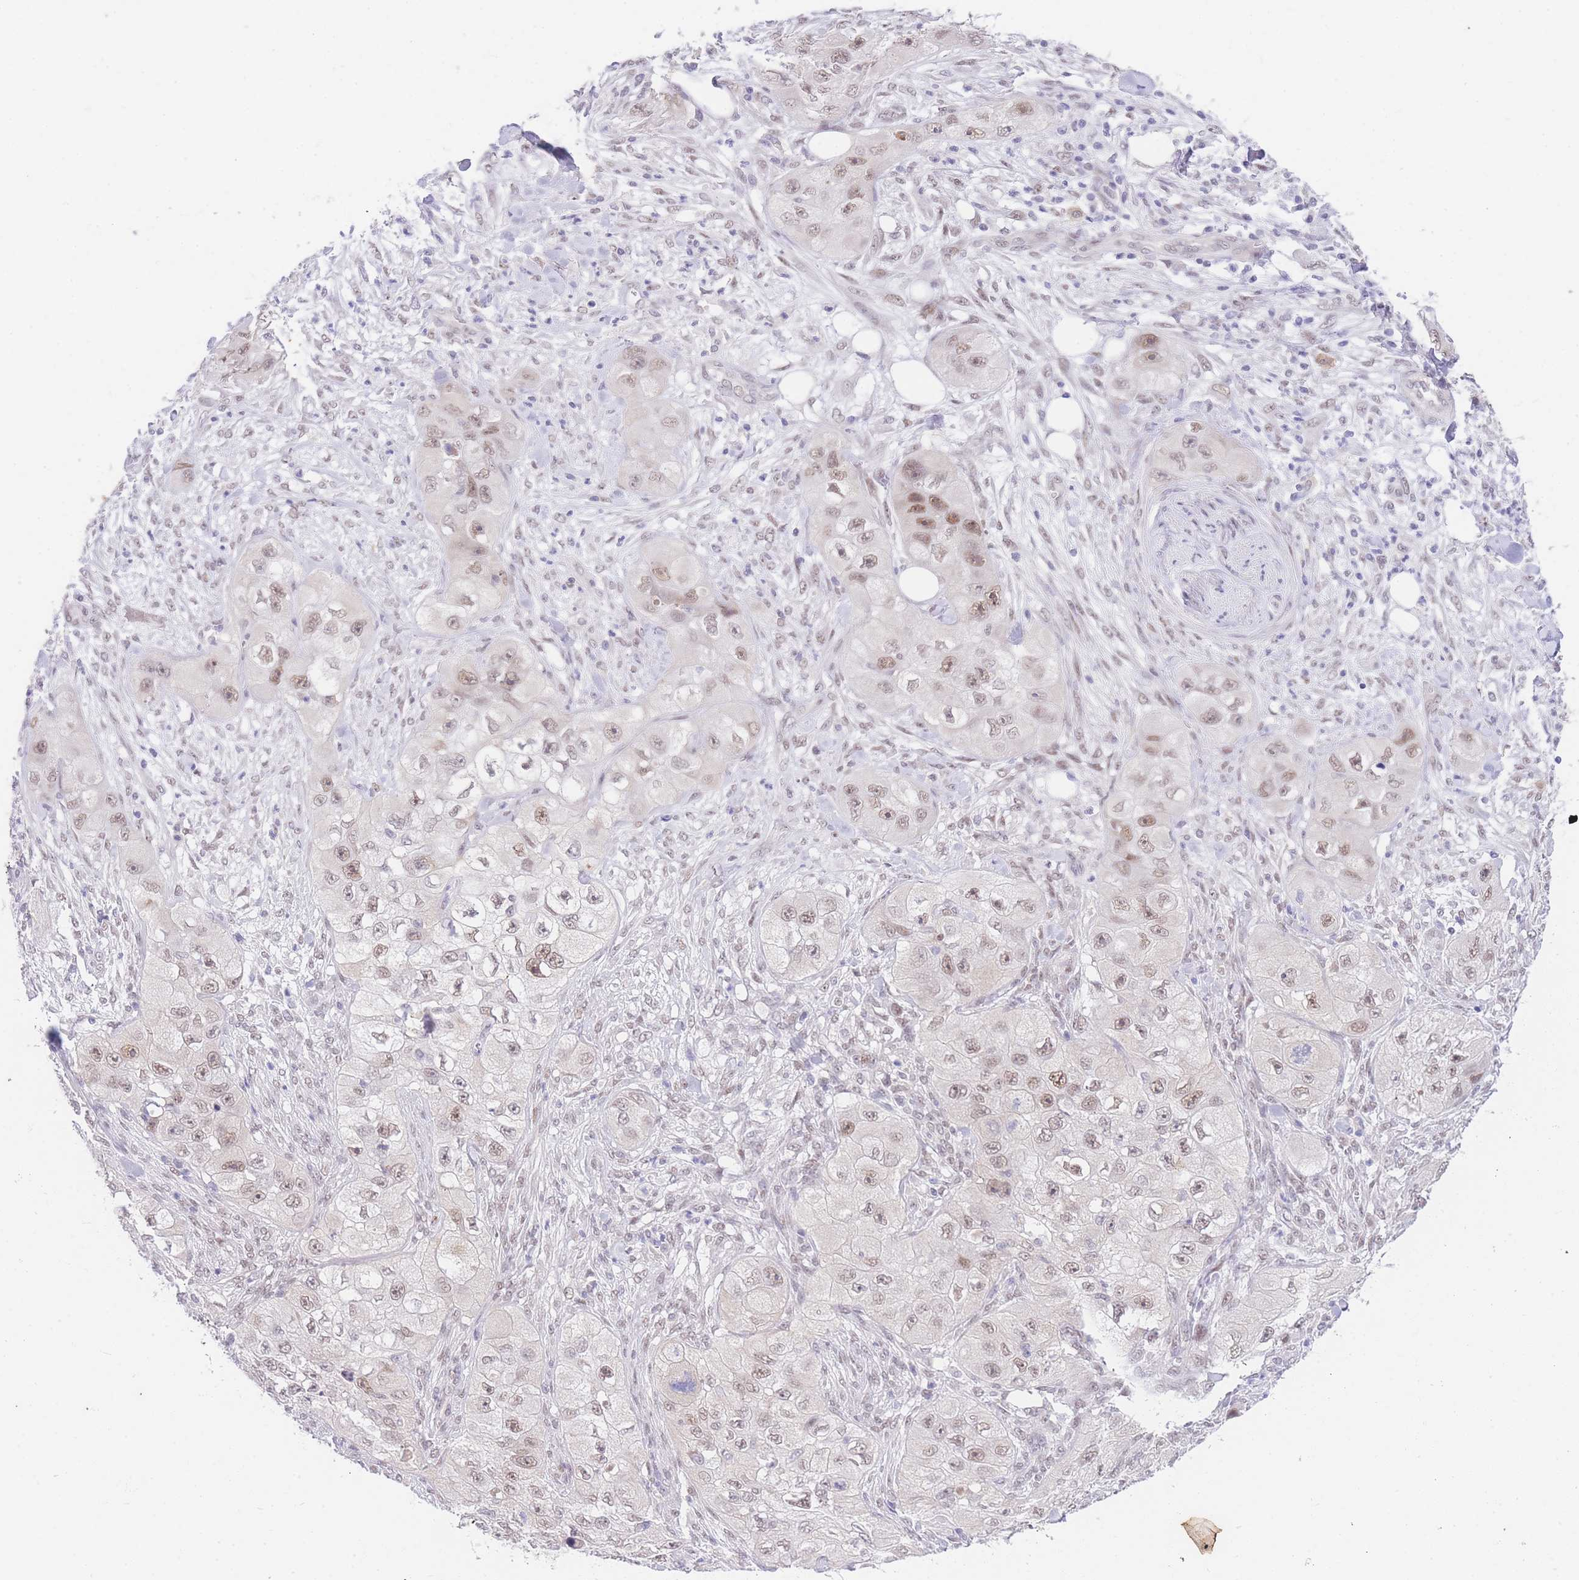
{"staining": {"intensity": "moderate", "quantity": ">75%", "location": "nuclear"}, "tissue": "skin cancer", "cell_type": "Tumor cells", "image_type": "cancer", "snomed": [{"axis": "morphology", "description": "Squamous cell carcinoma, NOS"}, {"axis": "topography", "description": "Skin"}, {"axis": "topography", "description": "Subcutis"}], "caption": "Immunohistochemistry (DAB (3,3'-diaminobenzidine)) staining of human skin cancer (squamous cell carcinoma) exhibits moderate nuclear protein positivity in about >75% of tumor cells. (Brightfield microscopy of DAB IHC at high magnification).", "gene": "UBXN7", "patient": {"sex": "male", "age": 73}}